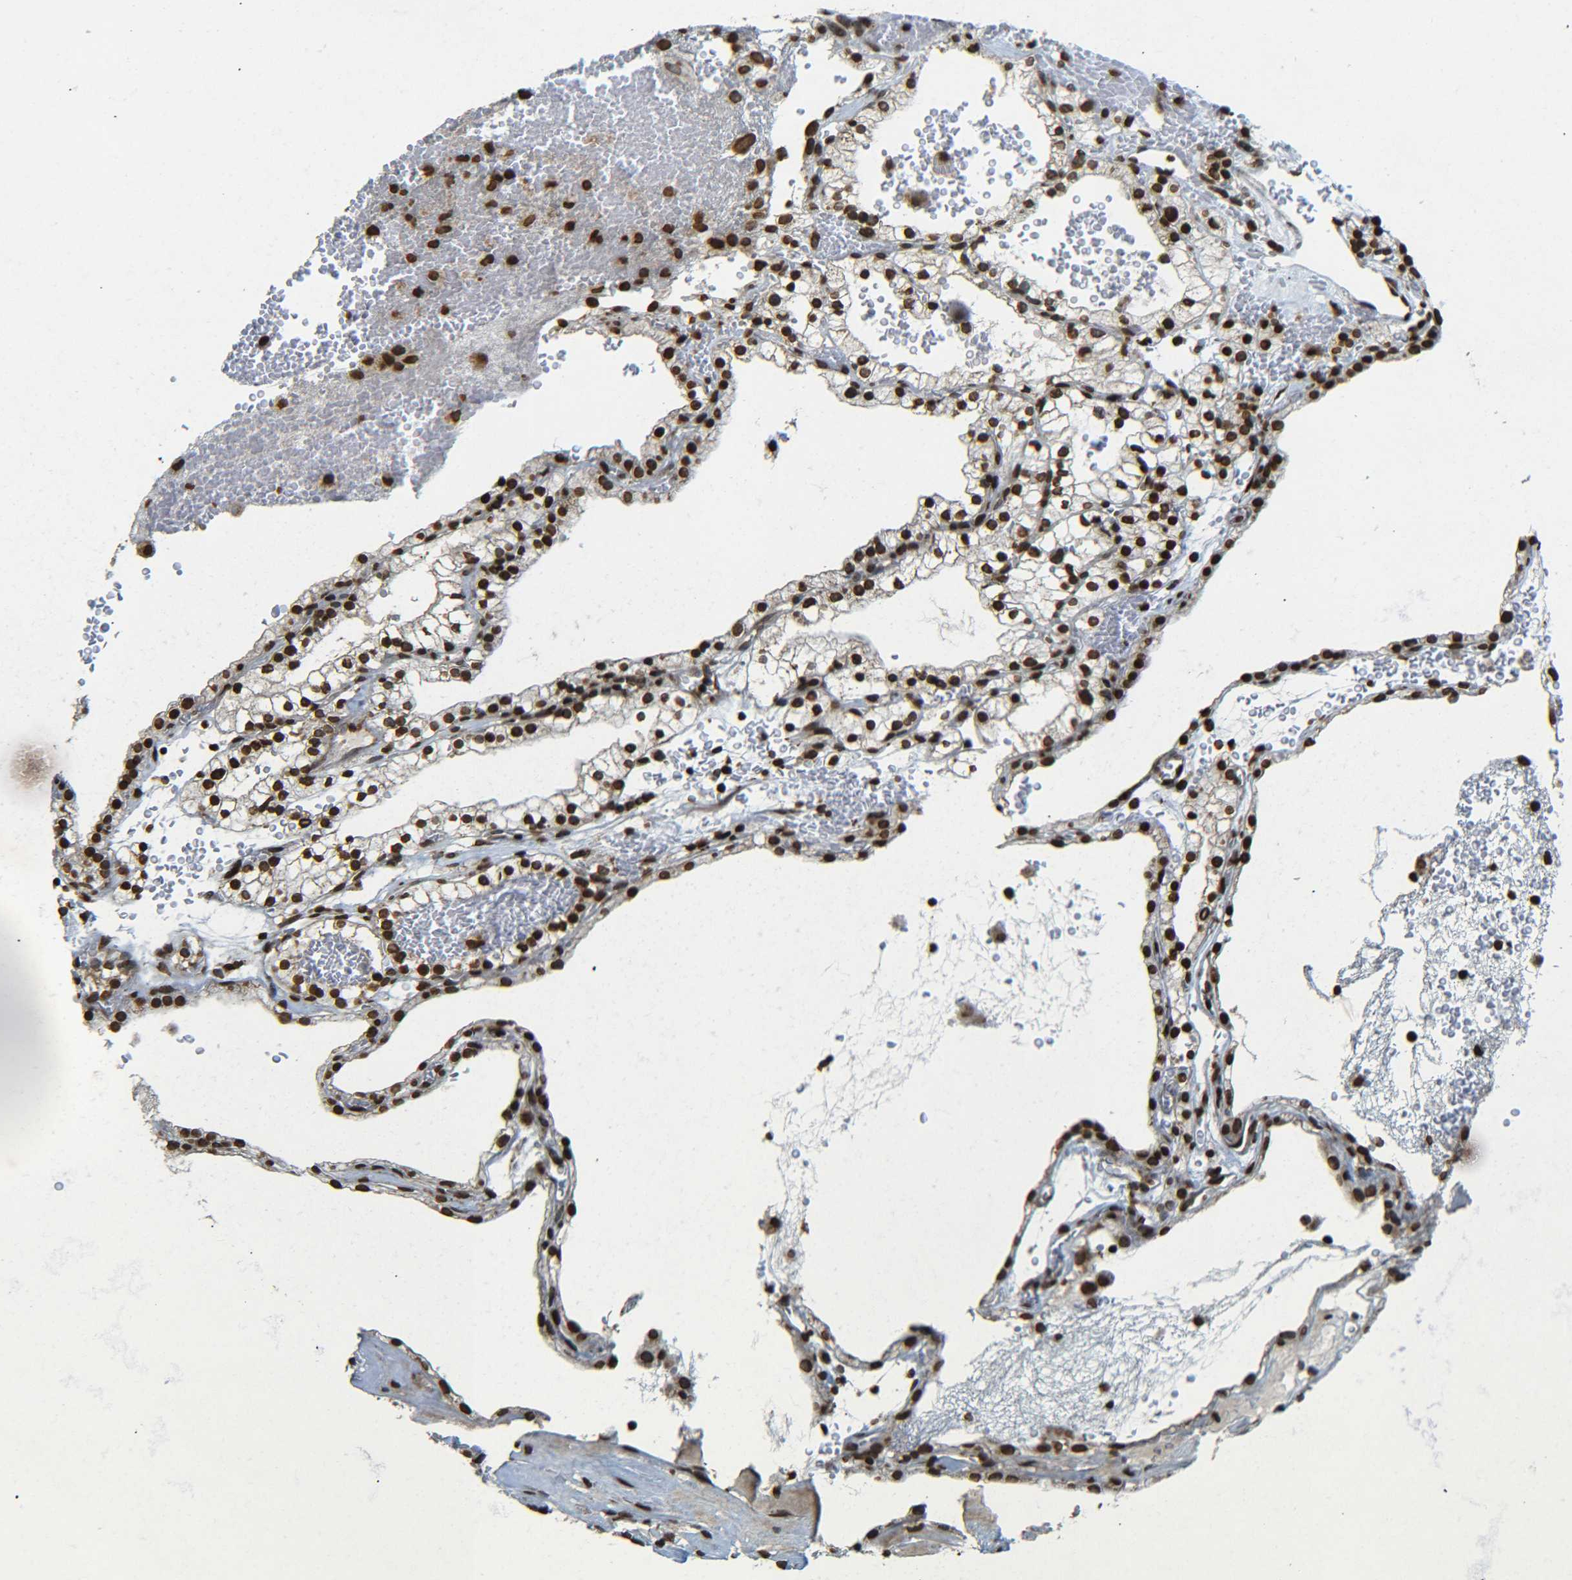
{"staining": {"intensity": "strong", "quantity": ">75%", "location": "nuclear"}, "tissue": "renal cancer", "cell_type": "Tumor cells", "image_type": "cancer", "snomed": [{"axis": "morphology", "description": "Adenocarcinoma, NOS"}, {"axis": "topography", "description": "Kidney"}], "caption": "The immunohistochemical stain highlights strong nuclear positivity in tumor cells of renal adenocarcinoma tissue. (Brightfield microscopy of DAB IHC at high magnification).", "gene": "NEUROG2", "patient": {"sex": "female", "age": 41}}